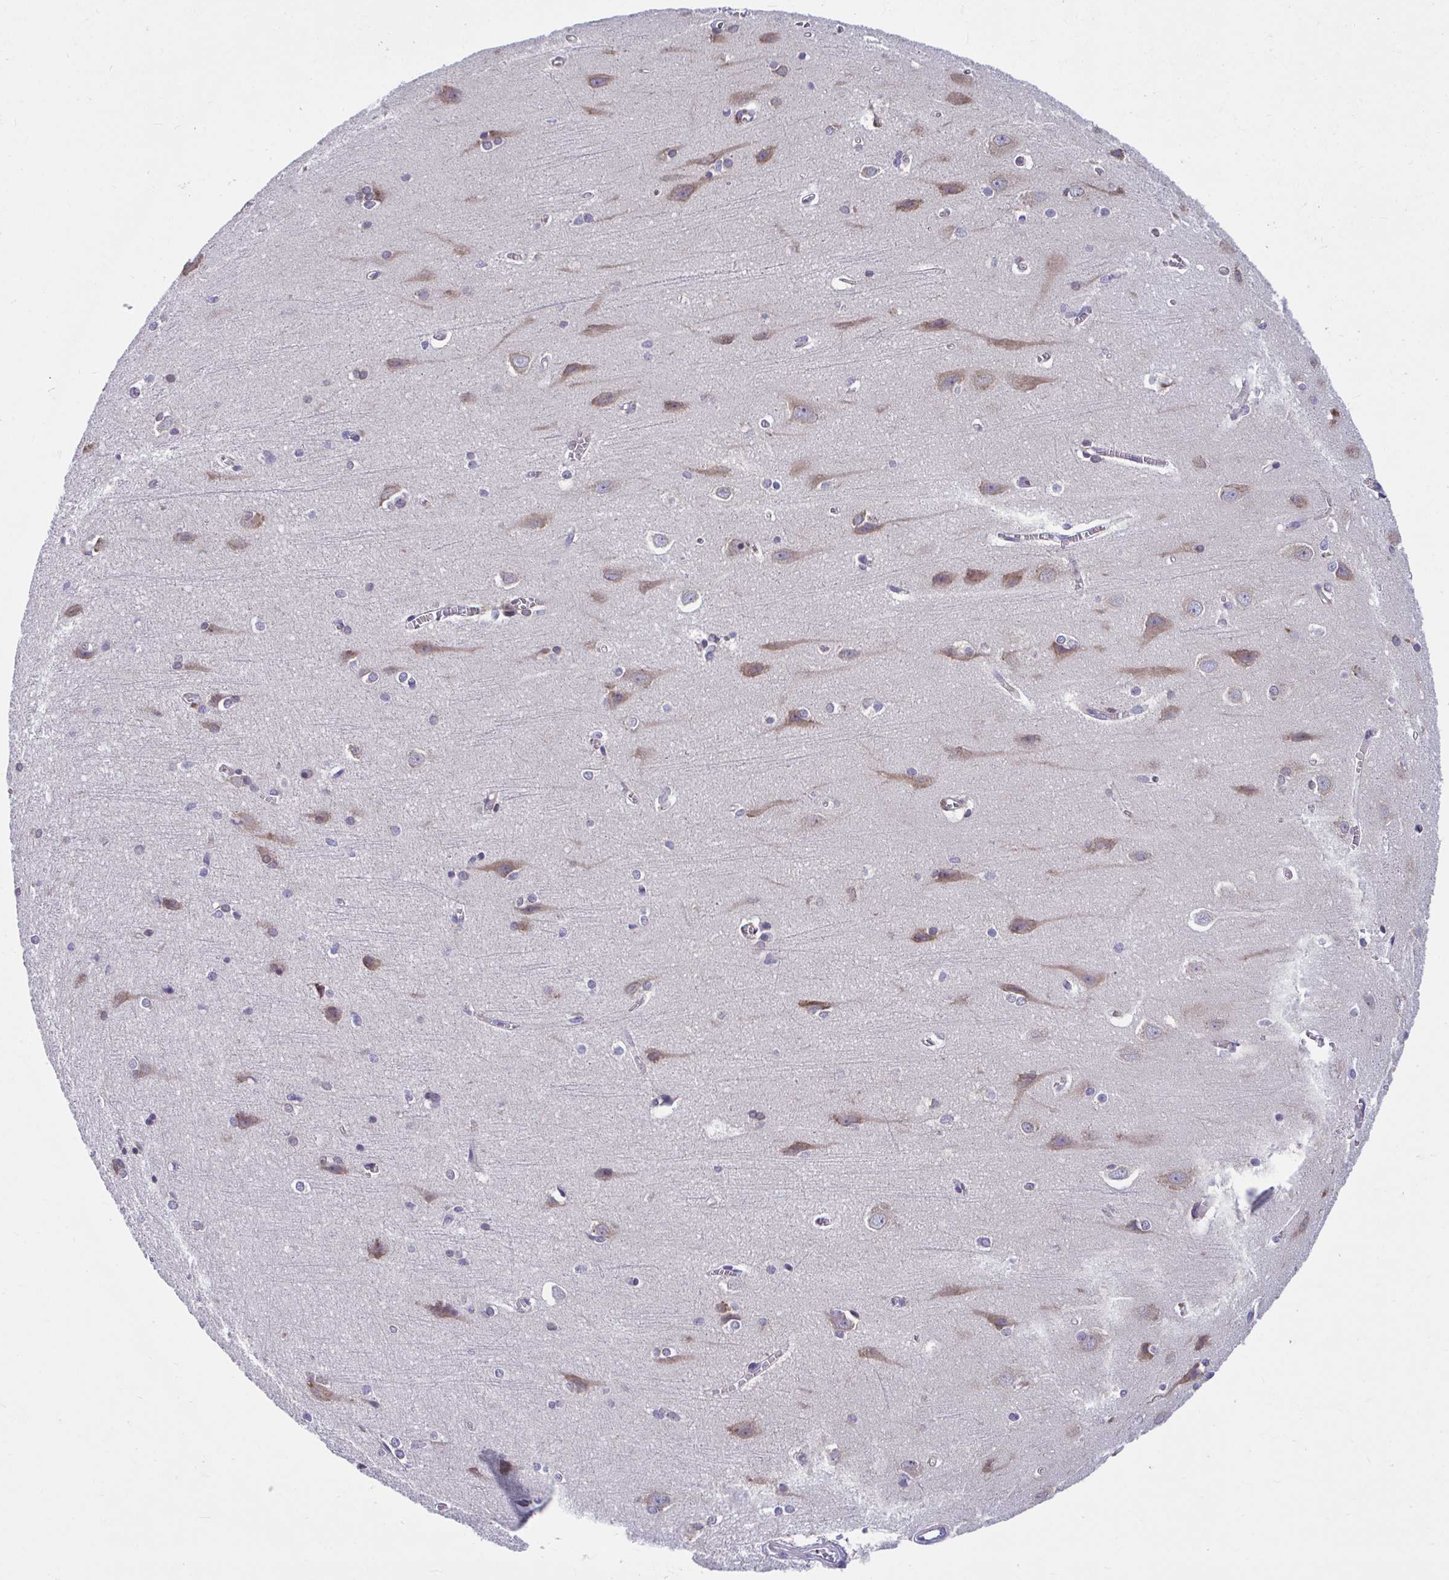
{"staining": {"intensity": "negative", "quantity": "none", "location": "none"}, "tissue": "cerebral cortex", "cell_type": "Endothelial cells", "image_type": "normal", "snomed": [{"axis": "morphology", "description": "Normal tissue, NOS"}, {"axis": "topography", "description": "Cerebral cortex"}], "caption": "Protein analysis of benign cerebral cortex demonstrates no significant staining in endothelial cells.", "gene": "WBP1", "patient": {"sex": "male", "age": 37}}